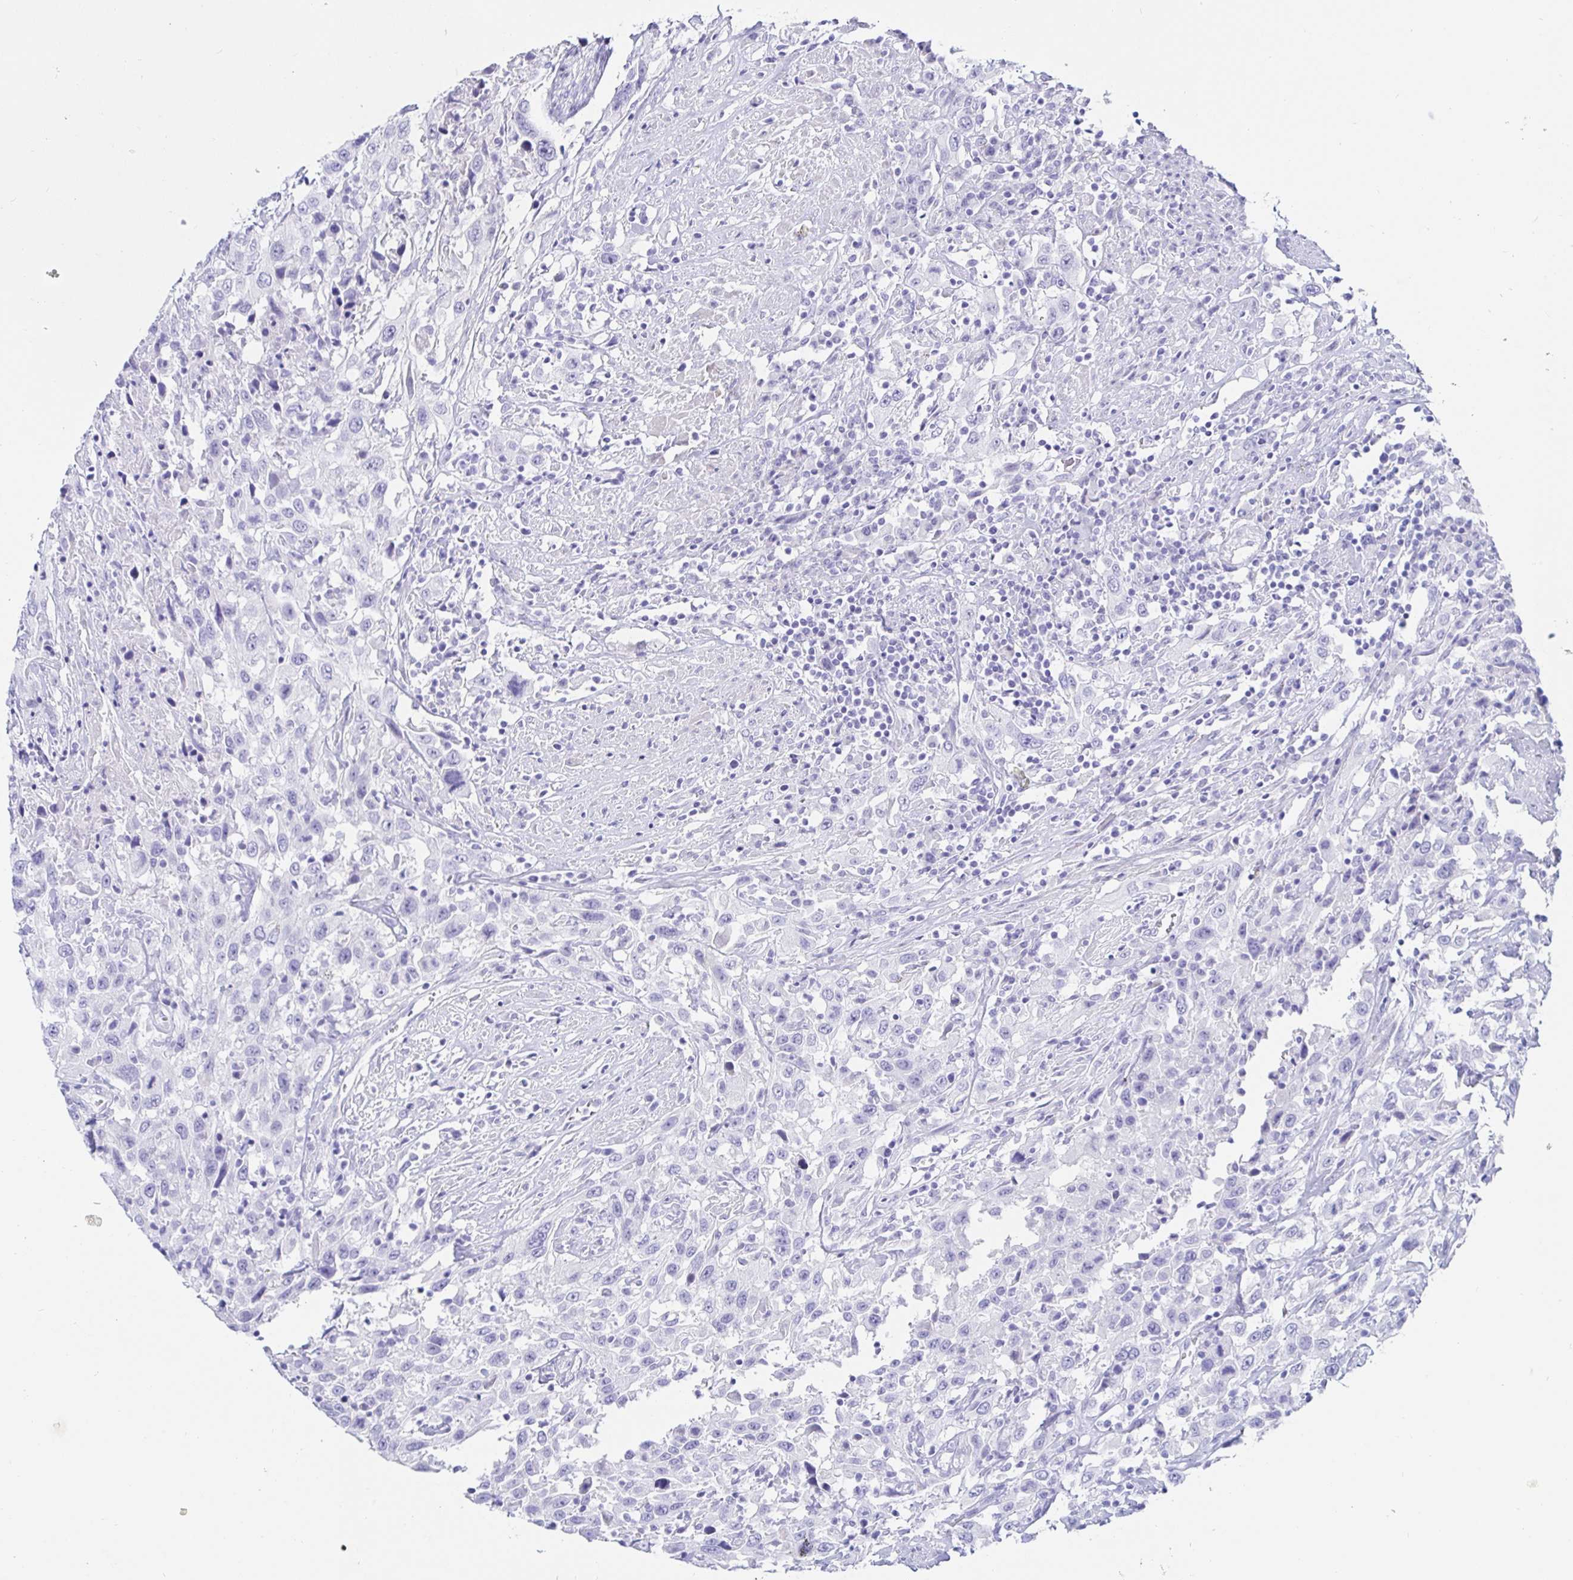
{"staining": {"intensity": "negative", "quantity": "none", "location": "none"}, "tissue": "urothelial cancer", "cell_type": "Tumor cells", "image_type": "cancer", "snomed": [{"axis": "morphology", "description": "Urothelial carcinoma, High grade"}, {"axis": "topography", "description": "Urinary bladder"}], "caption": "Urothelial carcinoma (high-grade) was stained to show a protein in brown. There is no significant expression in tumor cells.", "gene": "KCNH6", "patient": {"sex": "male", "age": 61}}